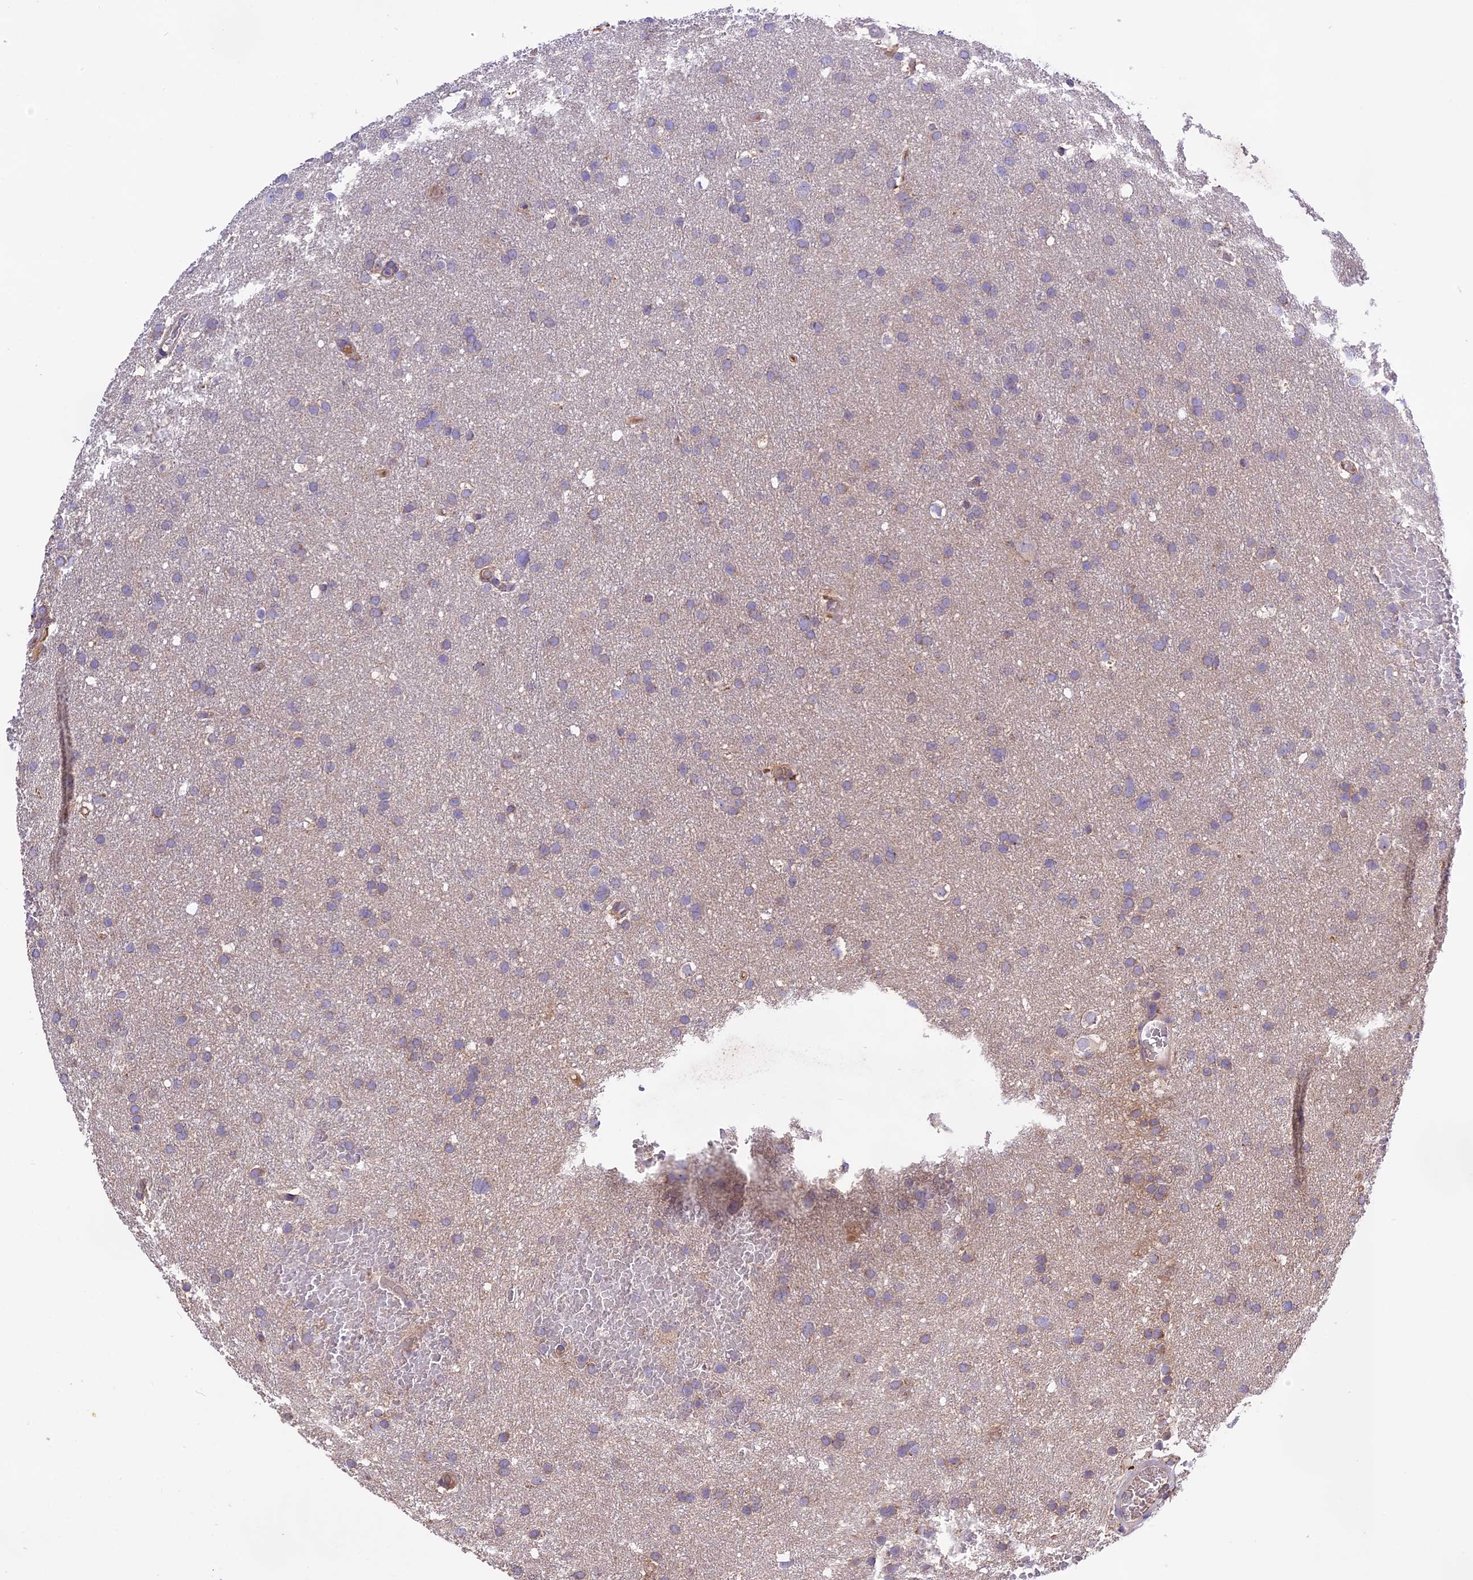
{"staining": {"intensity": "weak", "quantity": "25%-75%", "location": "cytoplasmic/membranous"}, "tissue": "glioma", "cell_type": "Tumor cells", "image_type": "cancer", "snomed": [{"axis": "morphology", "description": "Glioma, malignant, High grade"}, {"axis": "topography", "description": "Cerebral cortex"}], "caption": "Immunohistochemical staining of glioma exhibits low levels of weak cytoplasmic/membranous staining in approximately 25%-75% of tumor cells.", "gene": "NUDT8", "patient": {"sex": "female", "age": 36}}